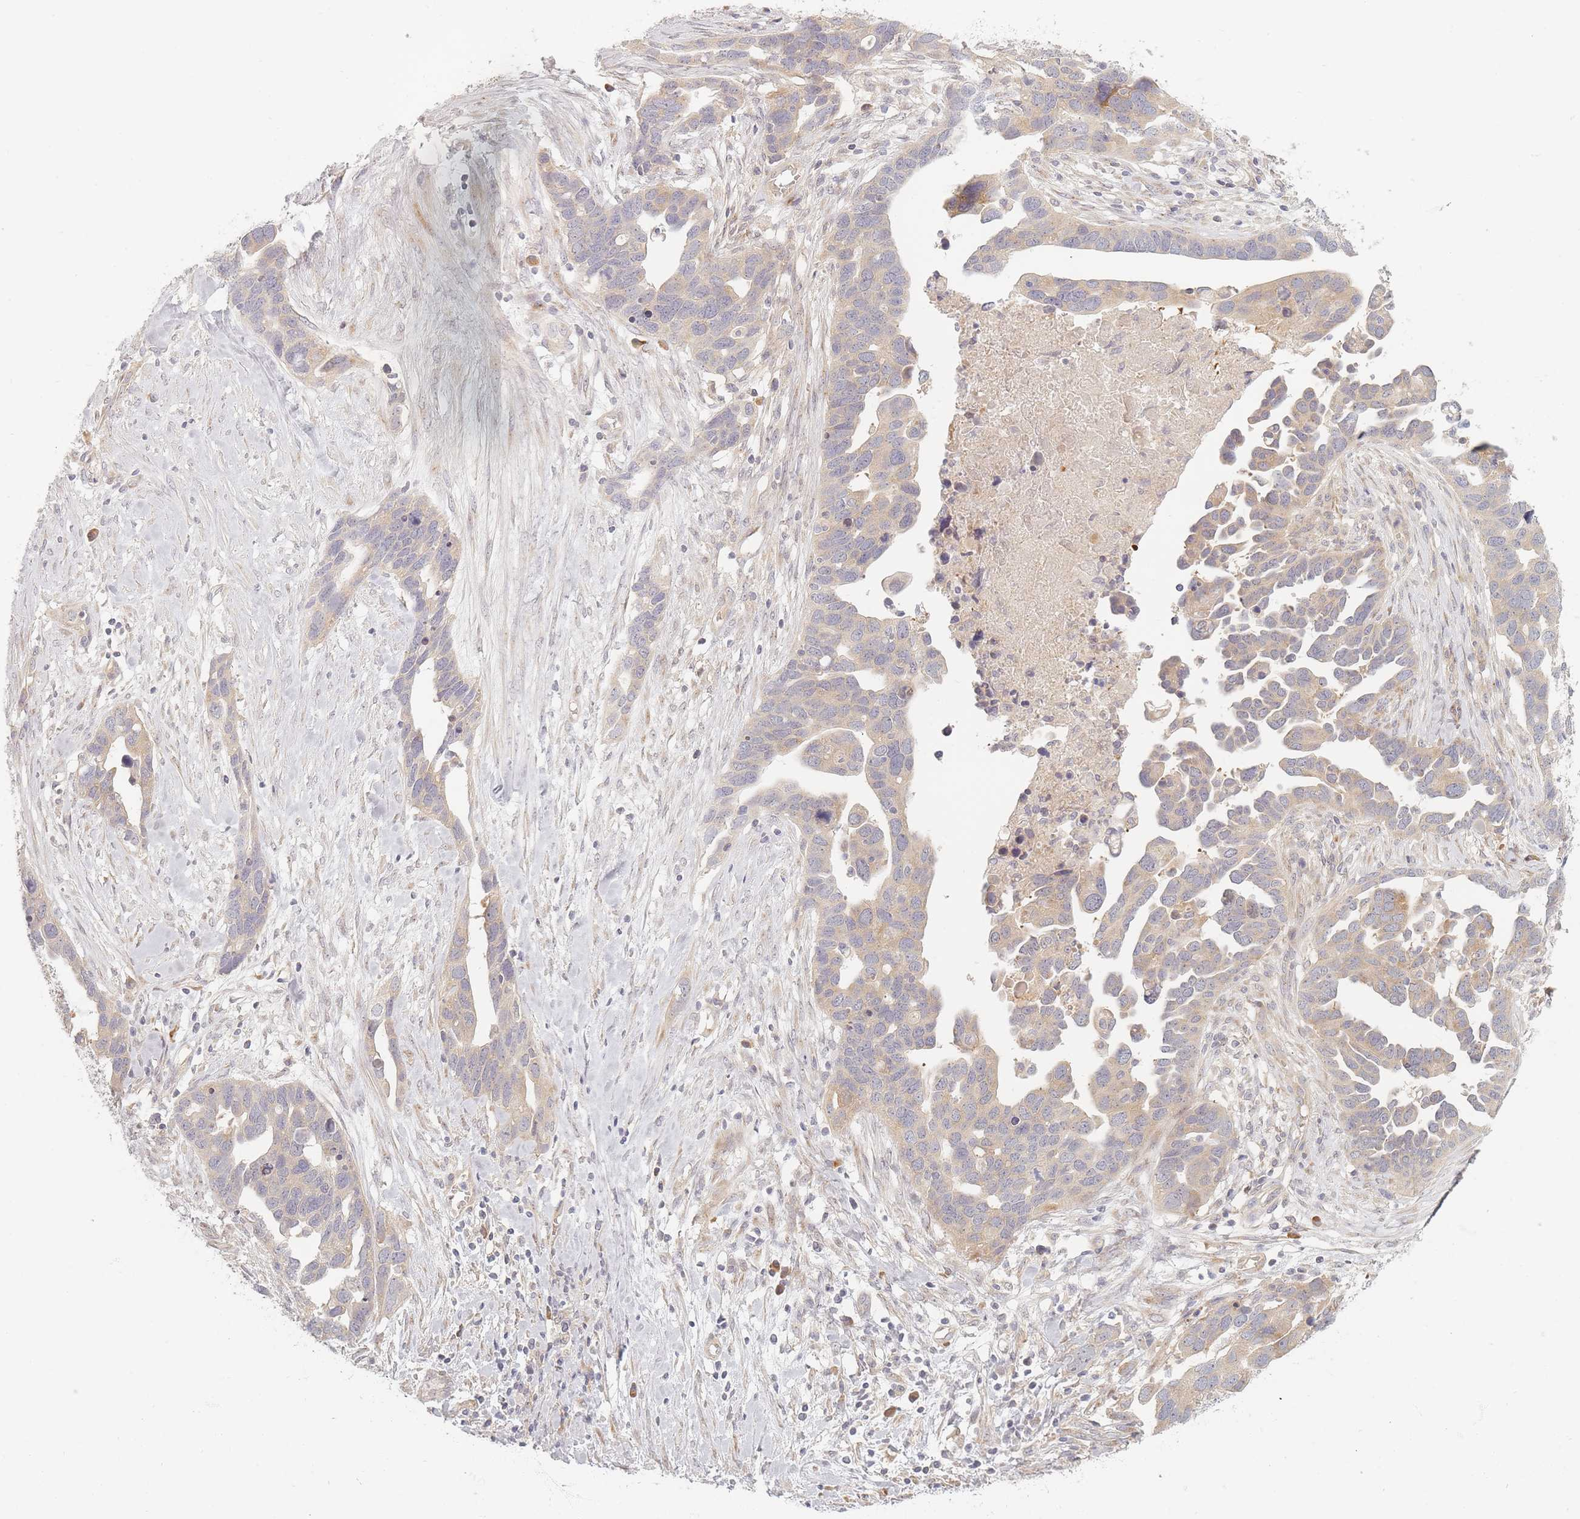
{"staining": {"intensity": "weak", "quantity": "25%-75%", "location": "cytoplasmic/membranous"}, "tissue": "ovarian cancer", "cell_type": "Tumor cells", "image_type": "cancer", "snomed": [{"axis": "morphology", "description": "Cystadenocarcinoma, serous, NOS"}, {"axis": "topography", "description": "Ovary"}], "caption": "DAB (3,3'-diaminobenzidine) immunohistochemical staining of human serous cystadenocarcinoma (ovarian) exhibits weak cytoplasmic/membranous protein positivity in about 25%-75% of tumor cells. Immunohistochemistry (ihc) stains the protein of interest in brown and the nuclei are stained blue.", "gene": "ZKSCAN7", "patient": {"sex": "female", "age": 54}}